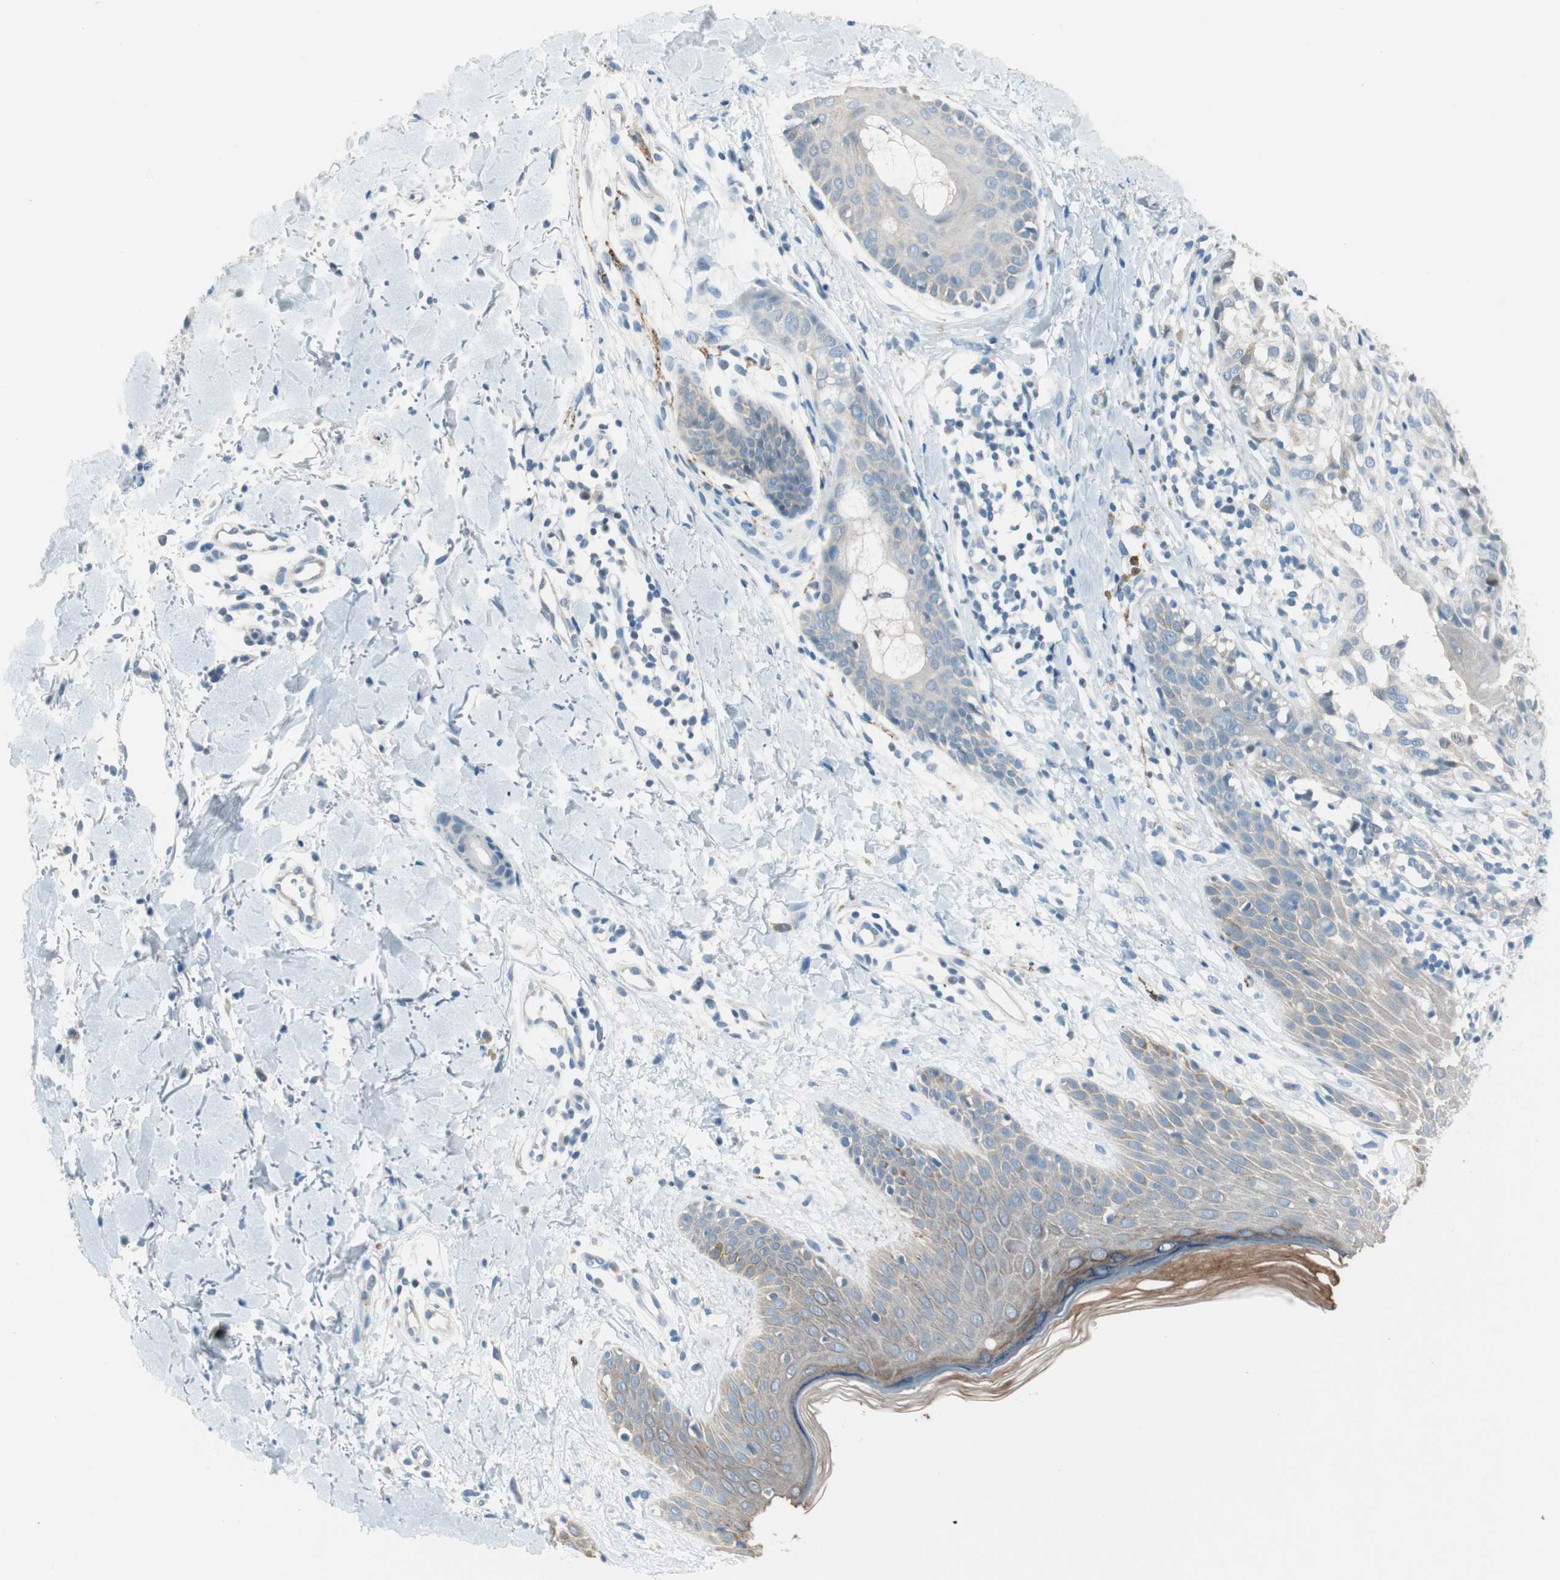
{"staining": {"intensity": "weak", "quantity": "<25%", "location": "cytoplasmic/membranous"}, "tissue": "melanoma", "cell_type": "Tumor cells", "image_type": "cancer", "snomed": [{"axis": "morphology", "description": "Malignant melanoma, NOS"}, {"axis": "topography", "description": "Skin"}], "caption": "Tumor cells are negative for brown protein staining in melanoma. (DAB IHC visualized using brightfield microscopy, high magnification).", "gene": "GNAO1", "patient": {"sex": "female", "age": 46}}